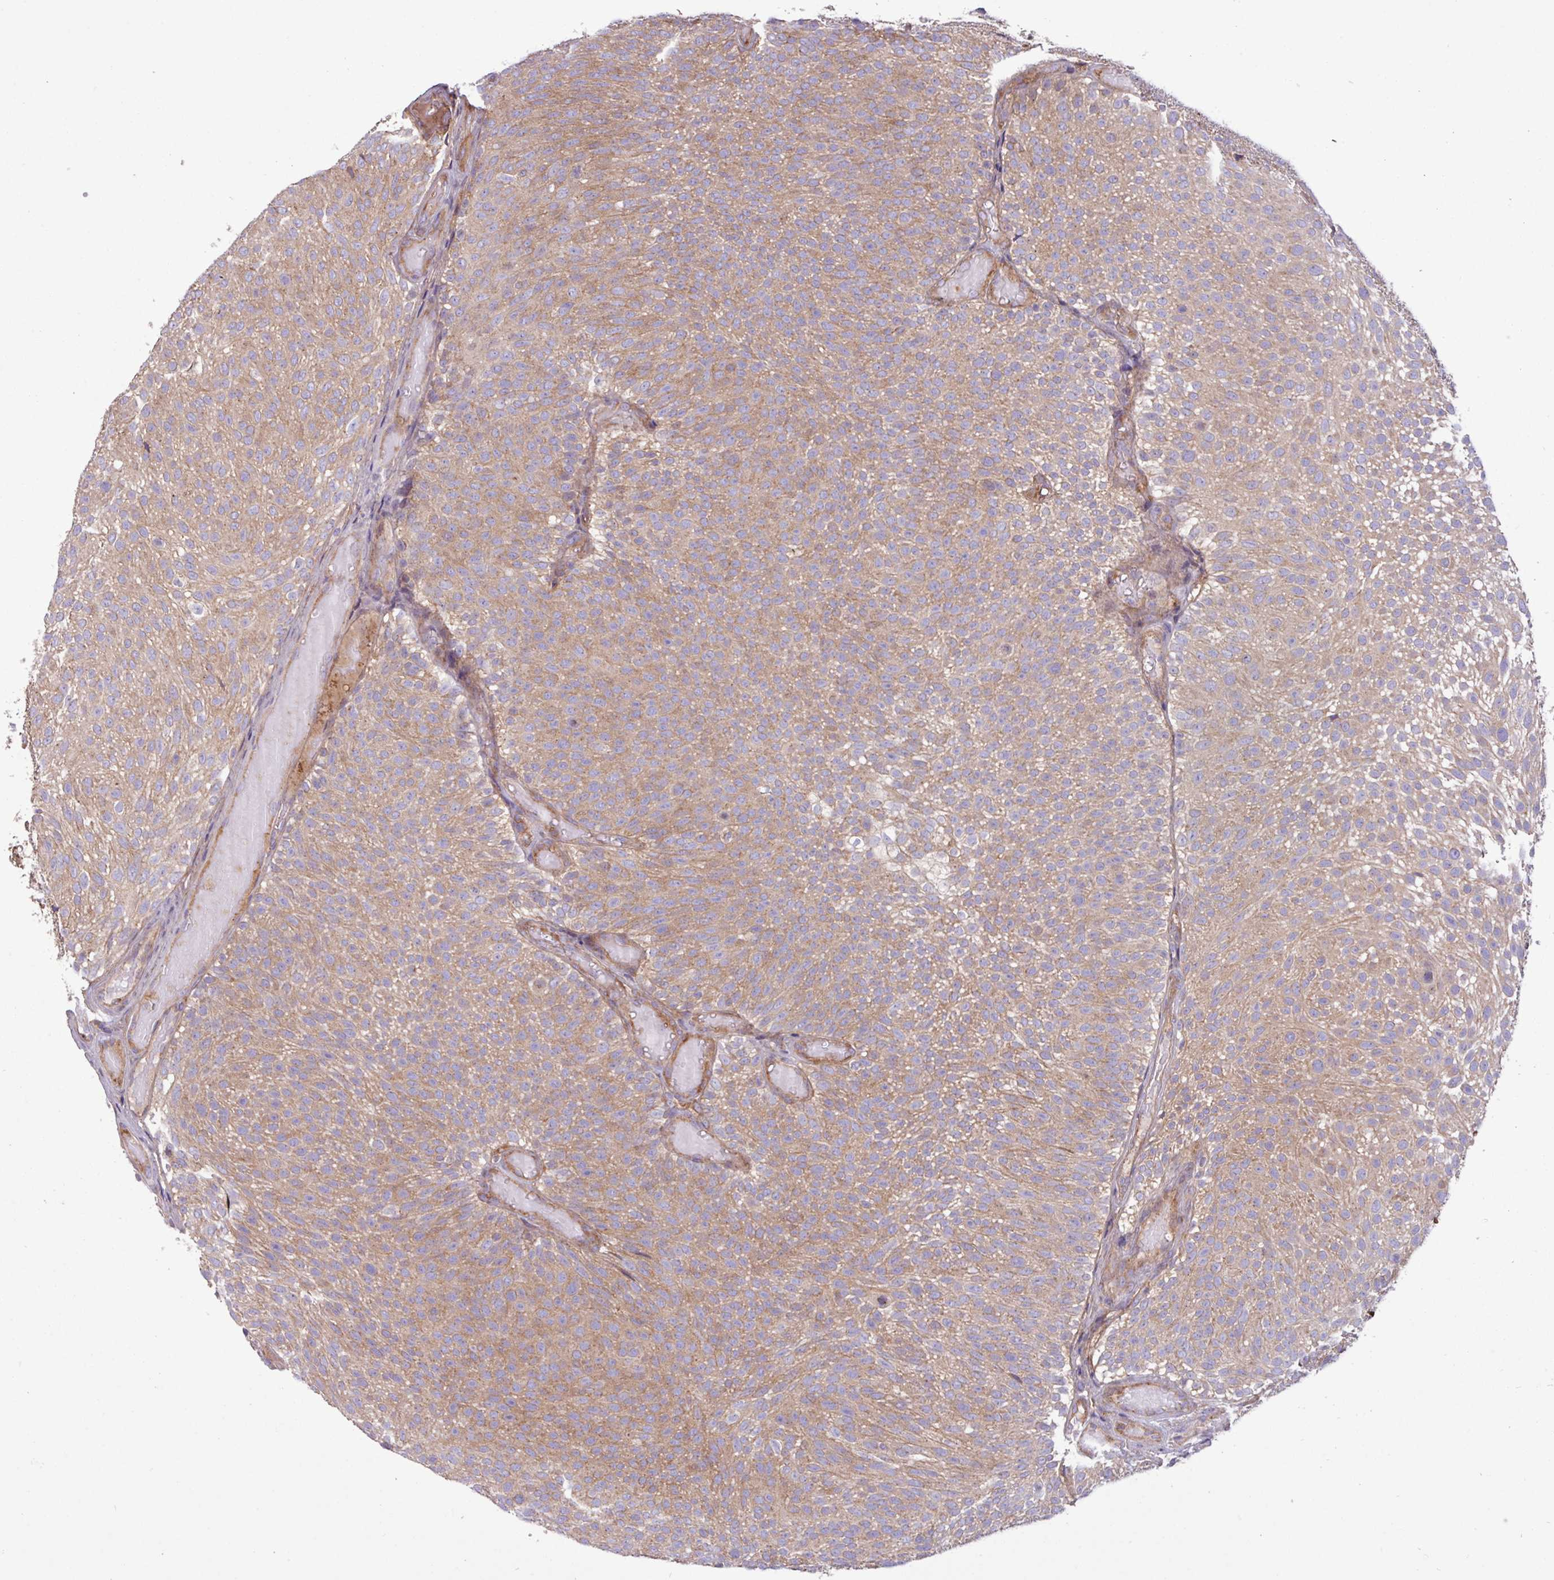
{"staining": {"intensity": "moderate", "quantity": ">75%", "location": "cytoplasmic/membranous"}, "tissue": "urothelial cancer", "cell_type": "Tumor cells", "image_type": "cancer", "snomed": [{"axis": "morphology", "description": "Urothelial carcinoma, Low grade"}, {"axis": "topography", "description": "Urinary bladder"}], "caption": "Protein positivity by immunohistochemistry (IHC) shows moderate cytoplasmic/membranous expression in approximately >75% of tumor cells in urothelial cancer.", "gene": "ZNF300", "patient": {"sex": "male", "age": 78}}